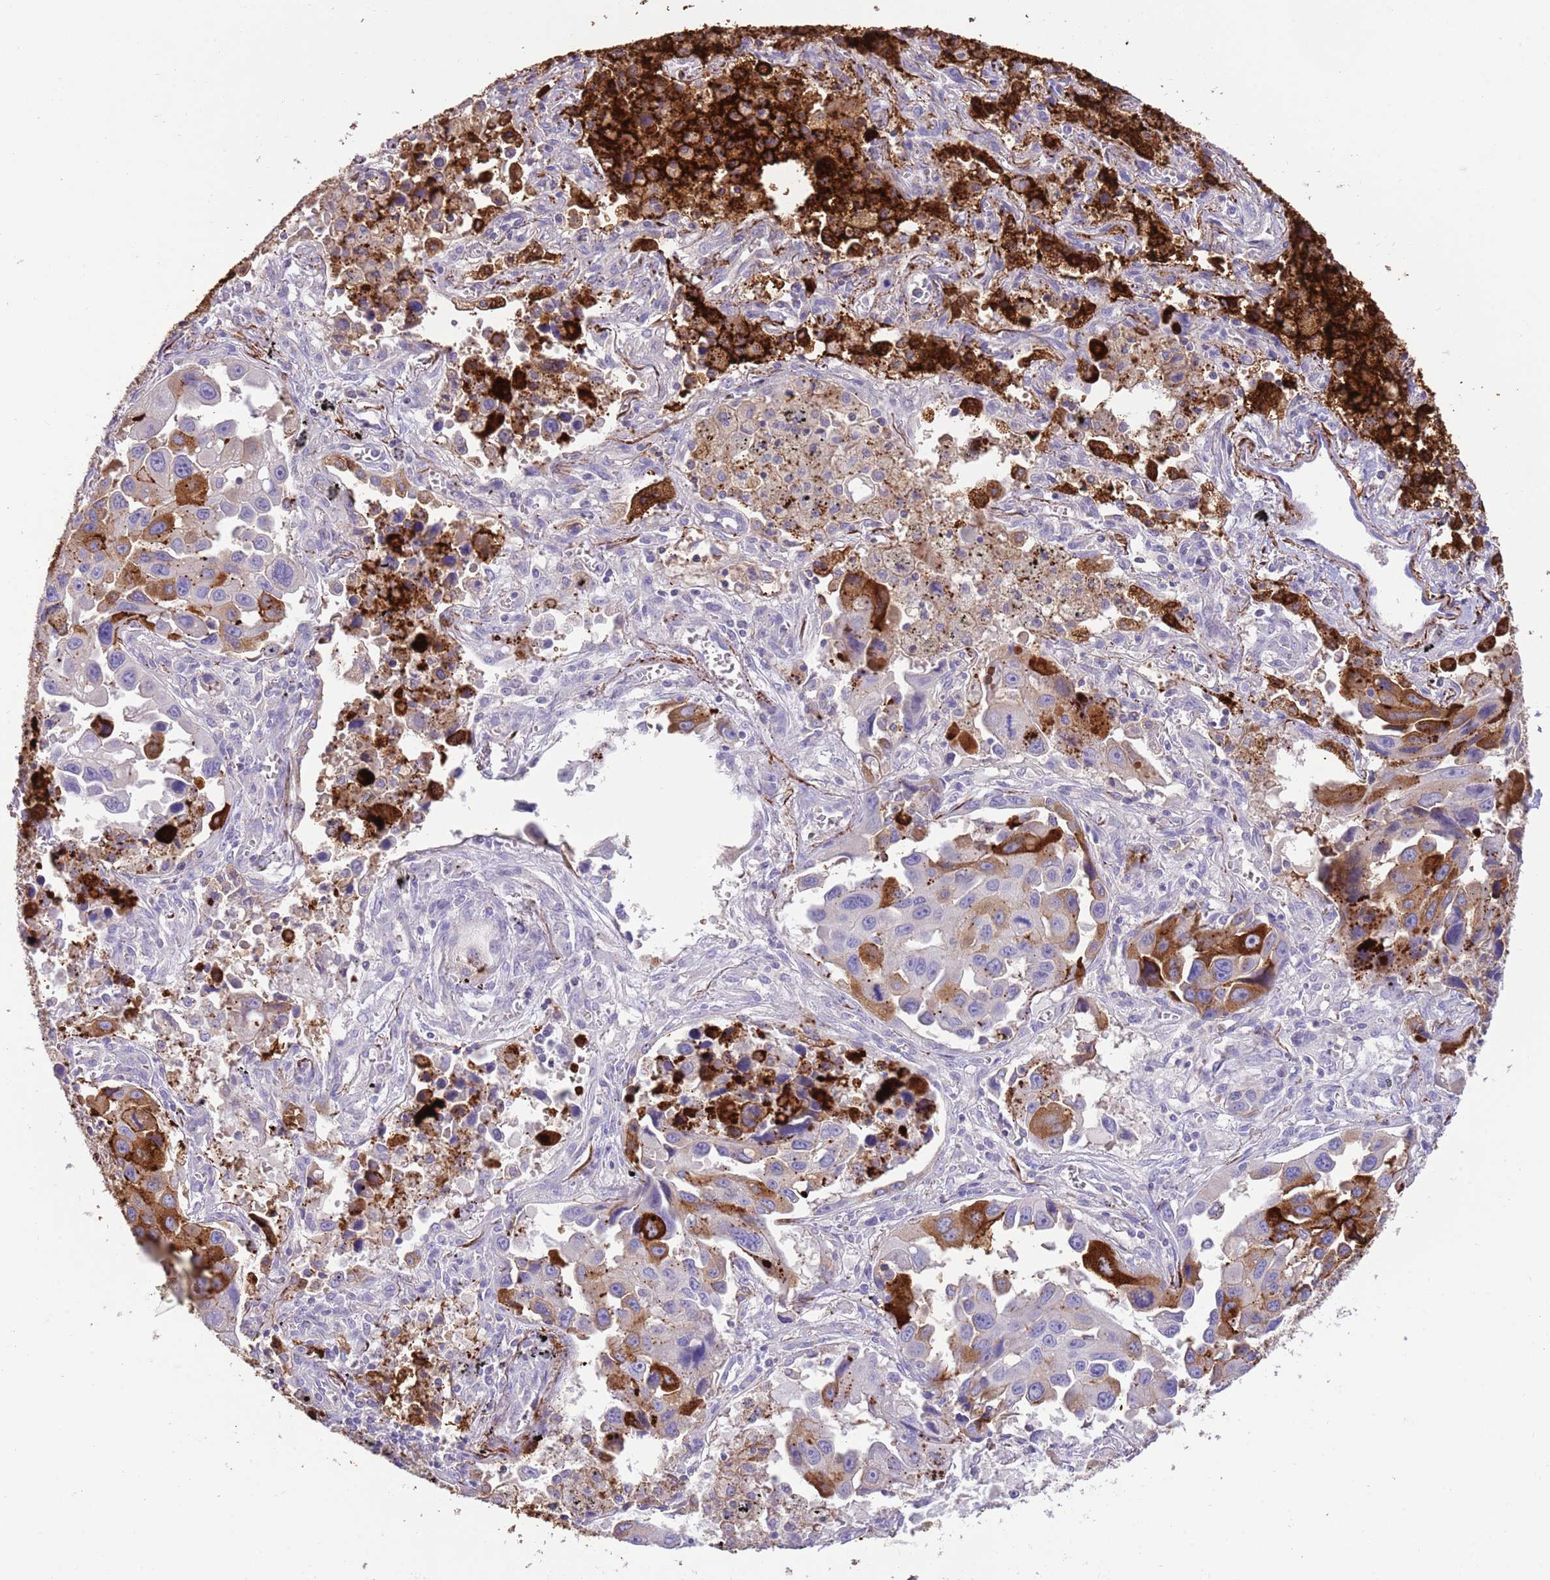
{"staining": {"intensity": "strong", "quantity": "<25%", "location": "cytoplasmic/membranous"}, "tissue": "lung cancer", "cell_type": "Tumor cells", "image_type": "cancer", "snomed": [{"axis": "morphology", "description": "Adenocarcinoma, NOS"}, {"axis": "topography", "description": "Lung"}], "caption": "A medium amount of strong cytoplasmic/membranous expression is appreciated in approximately <25% of tumor cells in lung cancer (adenocarcinoma) tissue.", "gene": "SFTPA1", "patient": {"sex": "male", "age": 66}}